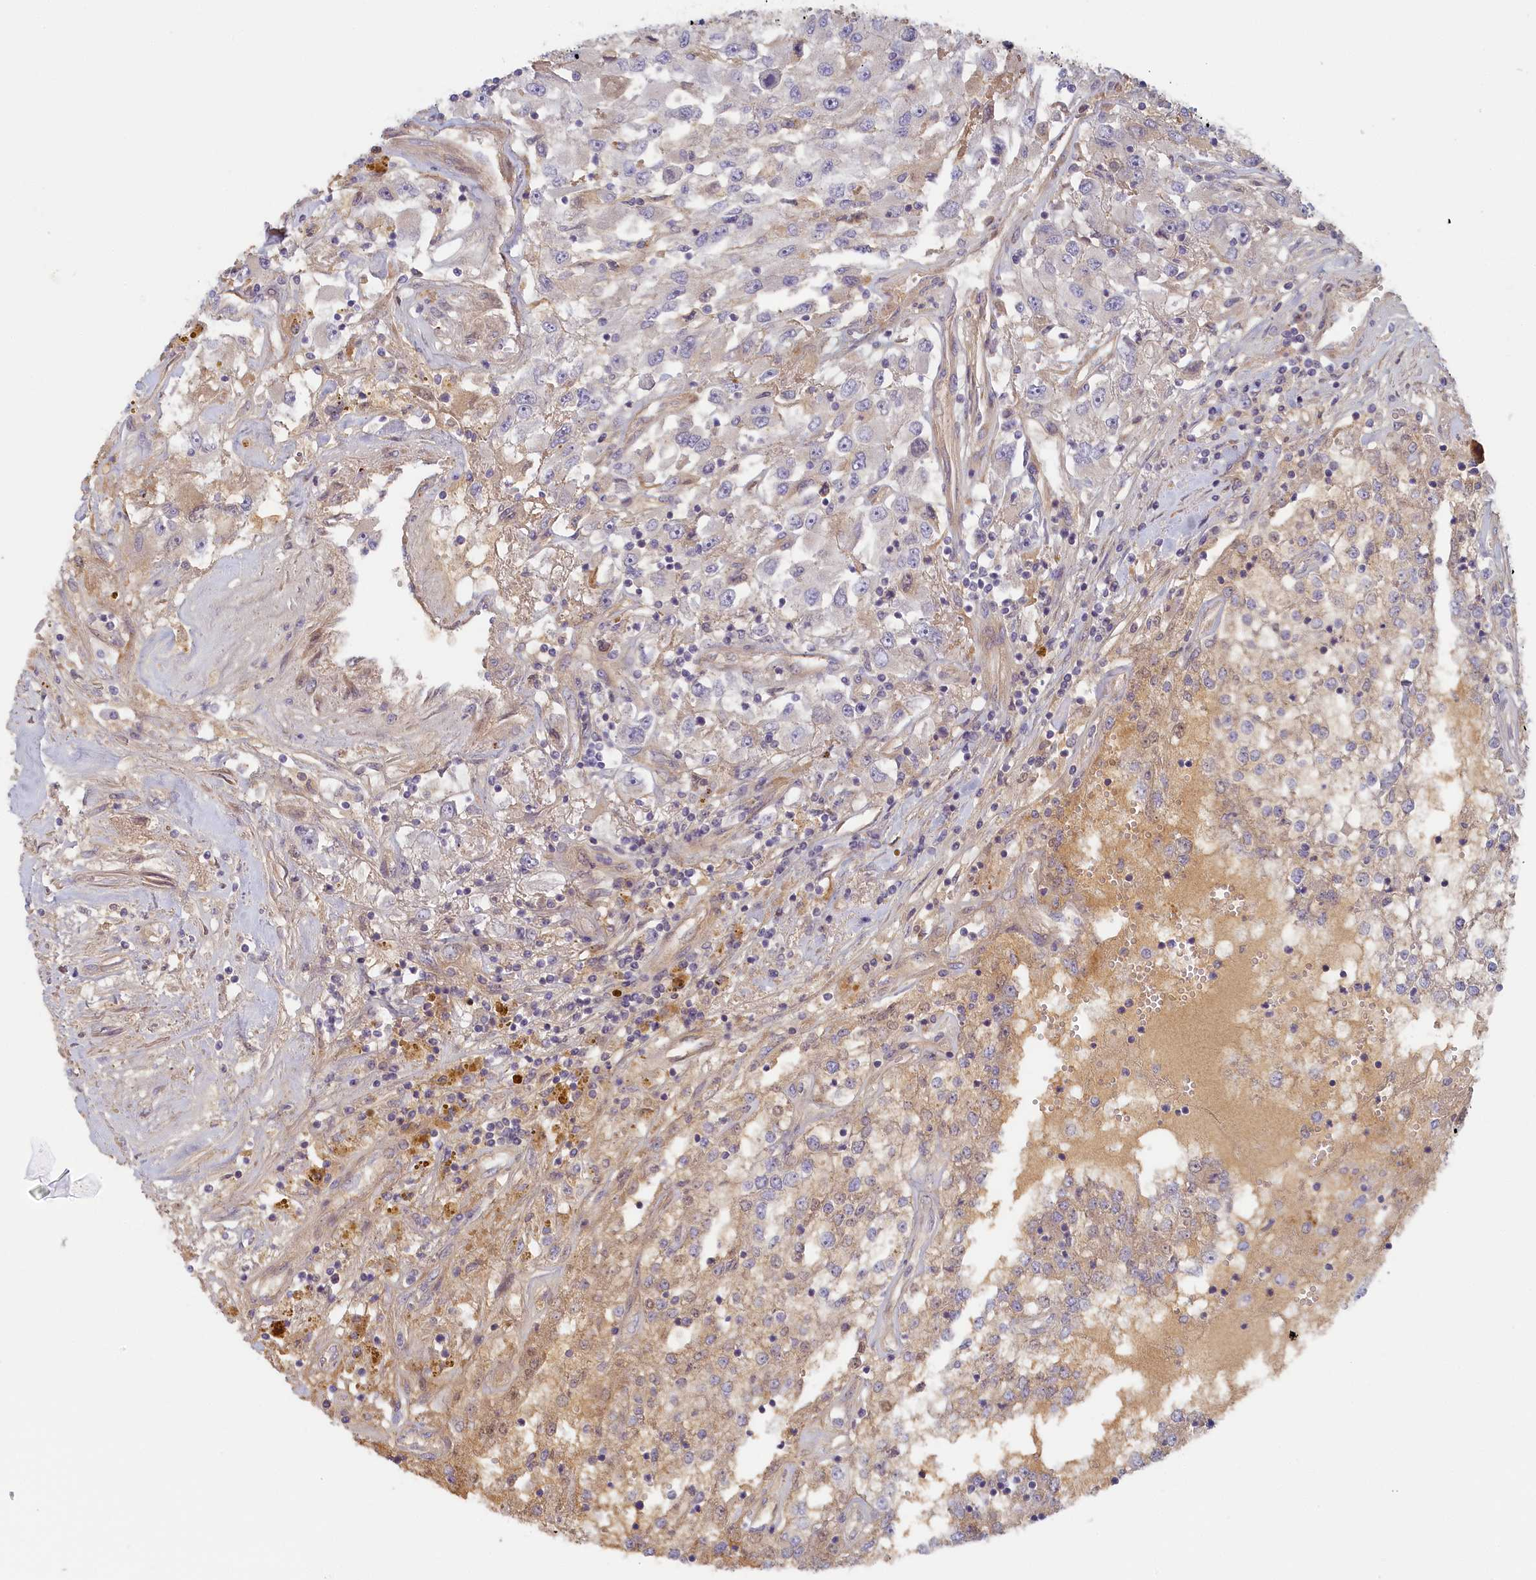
{"staining": {"intensity": "weak", "quantity": "<25%", "location": "cytoplasmic/membranous"}, "tissue": "renal cancer", "cell_type": "Tumor cells", "image_type": "cancer", "snomed": [{"axis": "morphology", "description": "Adenocarcinoma, NOS"}, {"axis": "topography", "description": "Kidney"}], "caption": "Immunohistochemical staining of adenocarcinoma (renal) exhibits no significant positivity in tumor cells.", "gene": "STX16", "patient": {"sex": "female", "age": 52}}